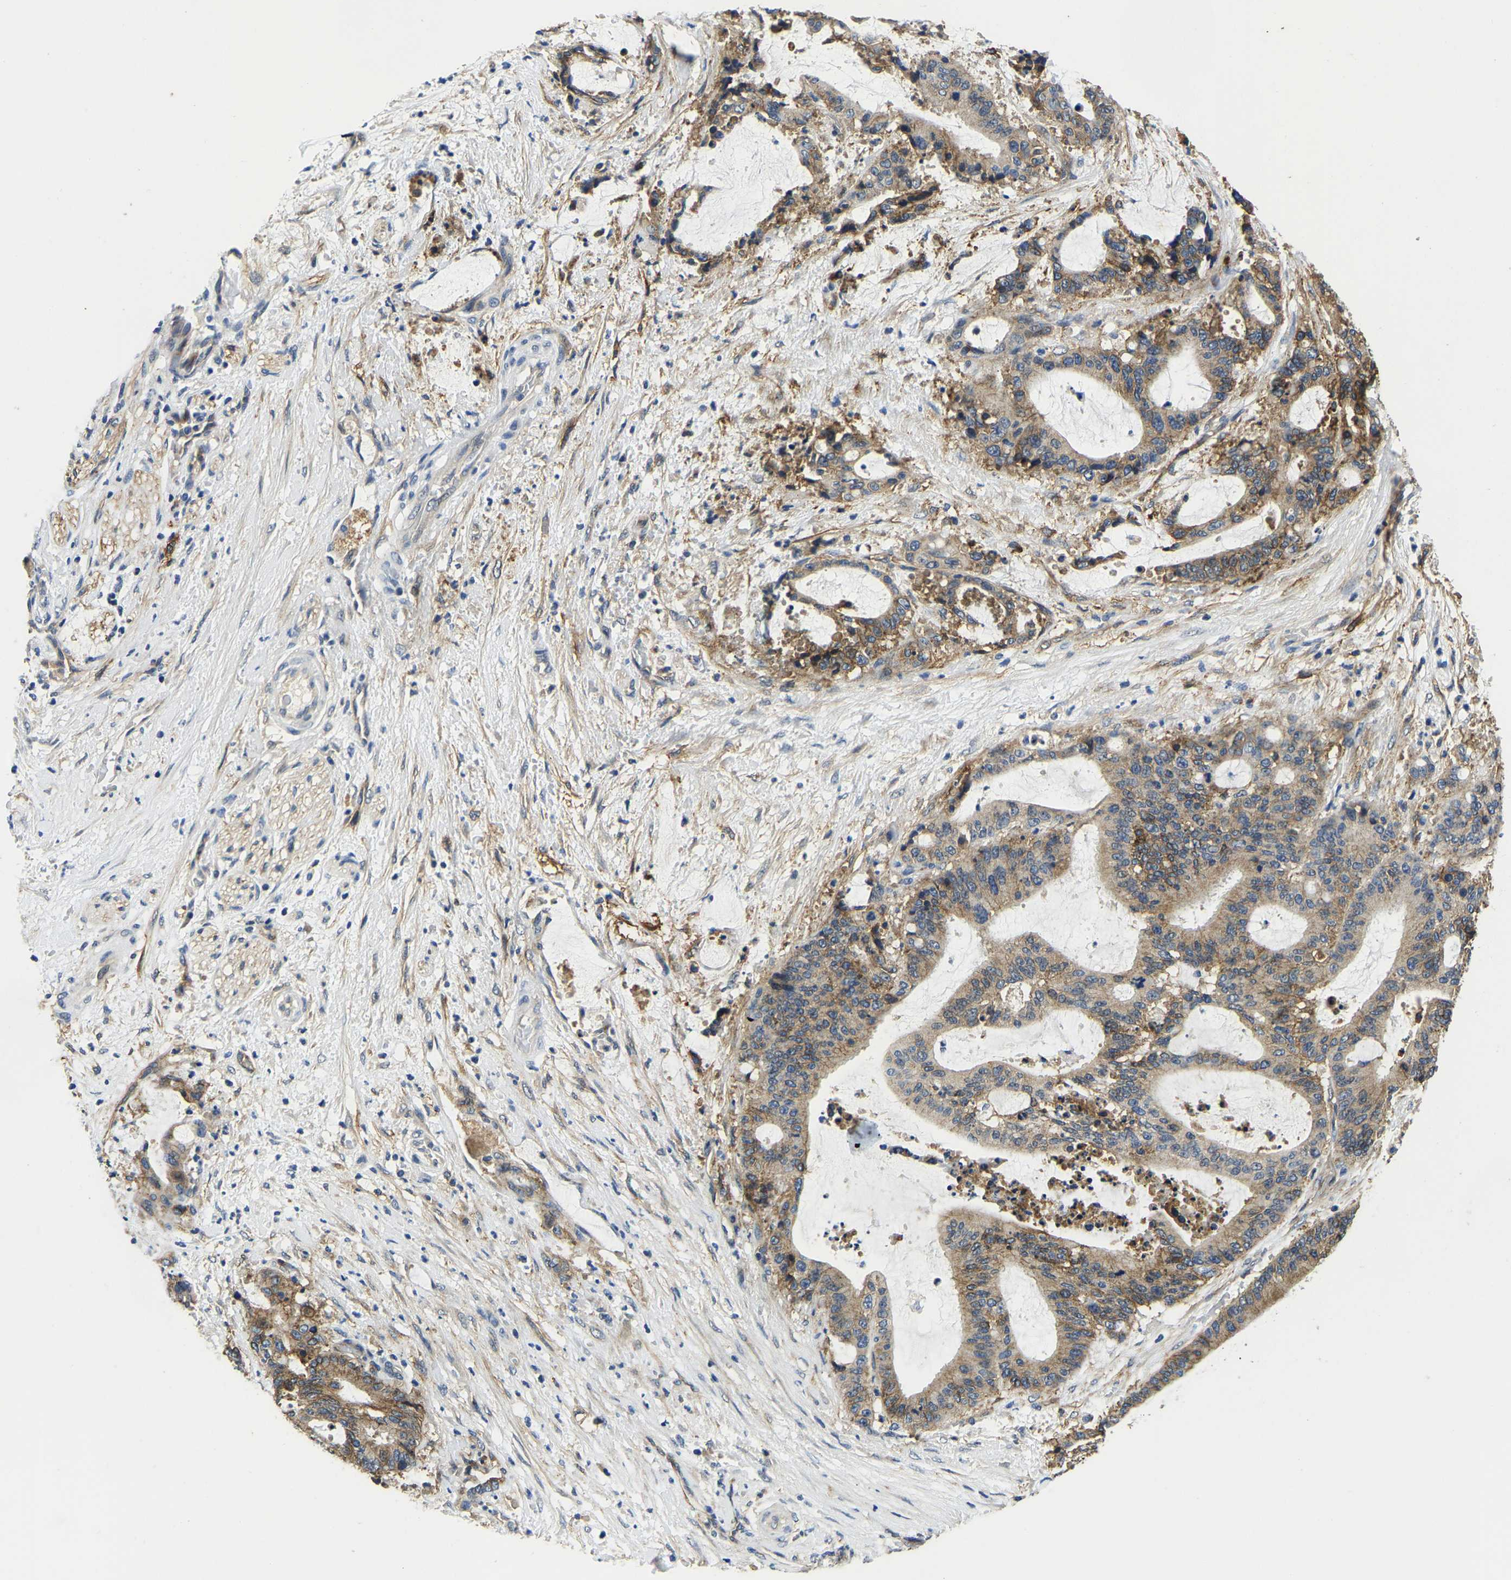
{"staining": {"intensity": "moderate", "quantity": ">75%", "location": "cytoplasmic/membranous"}, "tissue": "liver cancer", "cell_type": "Tumor cells", "image_type": "cancer", "snomed": [{"axis": "morphology", "description": "Normal tissue, NOS"}, {"axis": "morphology", "description": "Cholangiocarcinoma"}, {"axis": "topography", "description": "Liver"}, {"axis": "topography", "description": "Peripheral nerve tissue"}], "caption": "Tumor cells display medium levels of moderate cytoplasmic/membranous positivity in about >75% of cells in human liver cancer (cholangiocarcinoma). (Brightfield microscopy of DAB IHC at high magnification).", "gene": "ITGA2", "patient": {"sex": "female", "age": 73}}